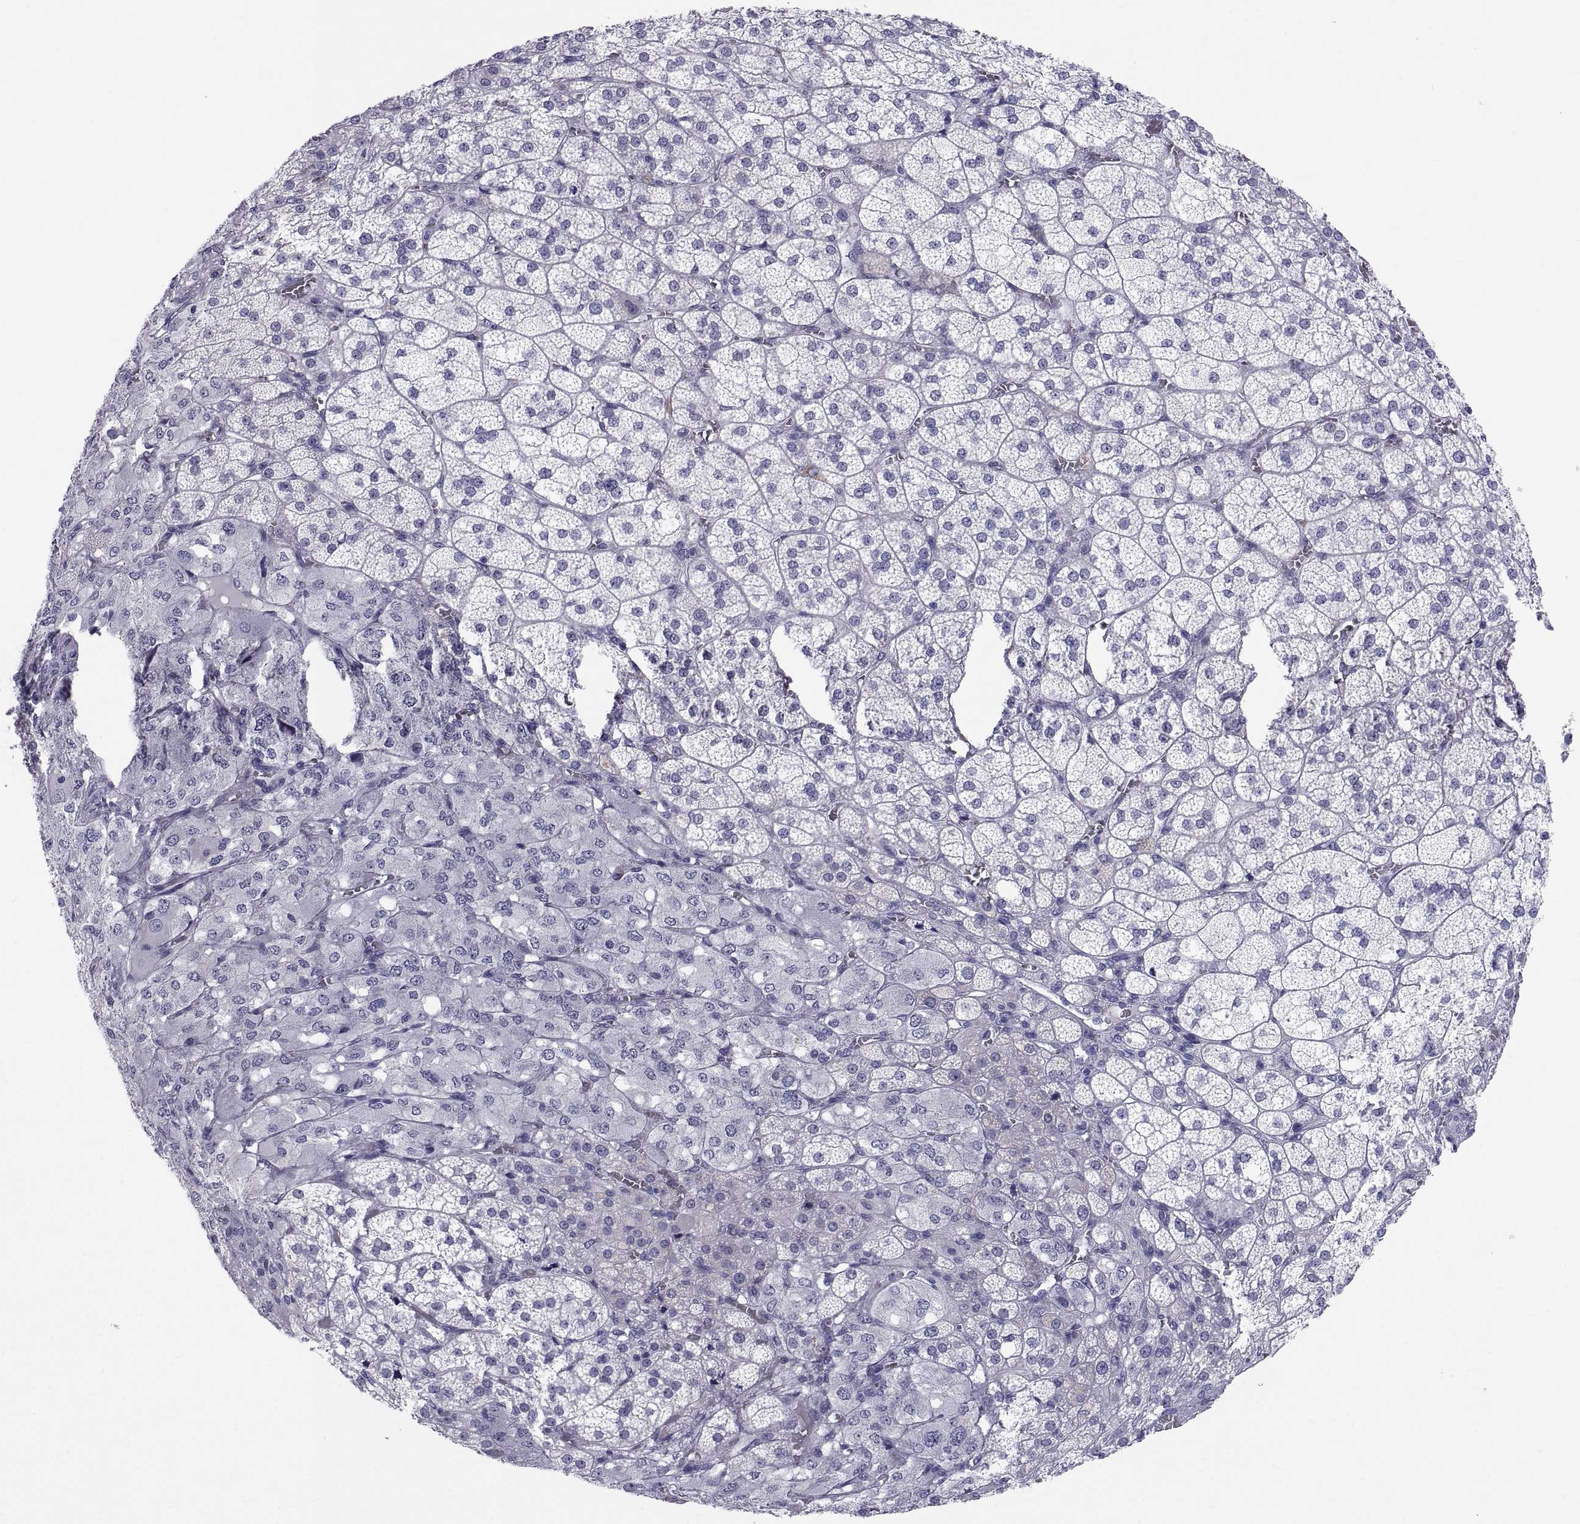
{"staining": {"intensity": "negative", "quantity": "none", "location": "none"}, "tissue": "adrenal gland", "cell_type": "Glandular cells", "image_type": "normal", "snomed": [{"axis": "morphology", "description": "Normal tissue, NOS"}, {"axis": "topography", "description": "Adrenal gland"}], "caption": "Image shows no significant protein staining in glandular cells of benign adrenal gland.", "gene": "TEX13A", "patient": {"sex": "female", "age": 60}}